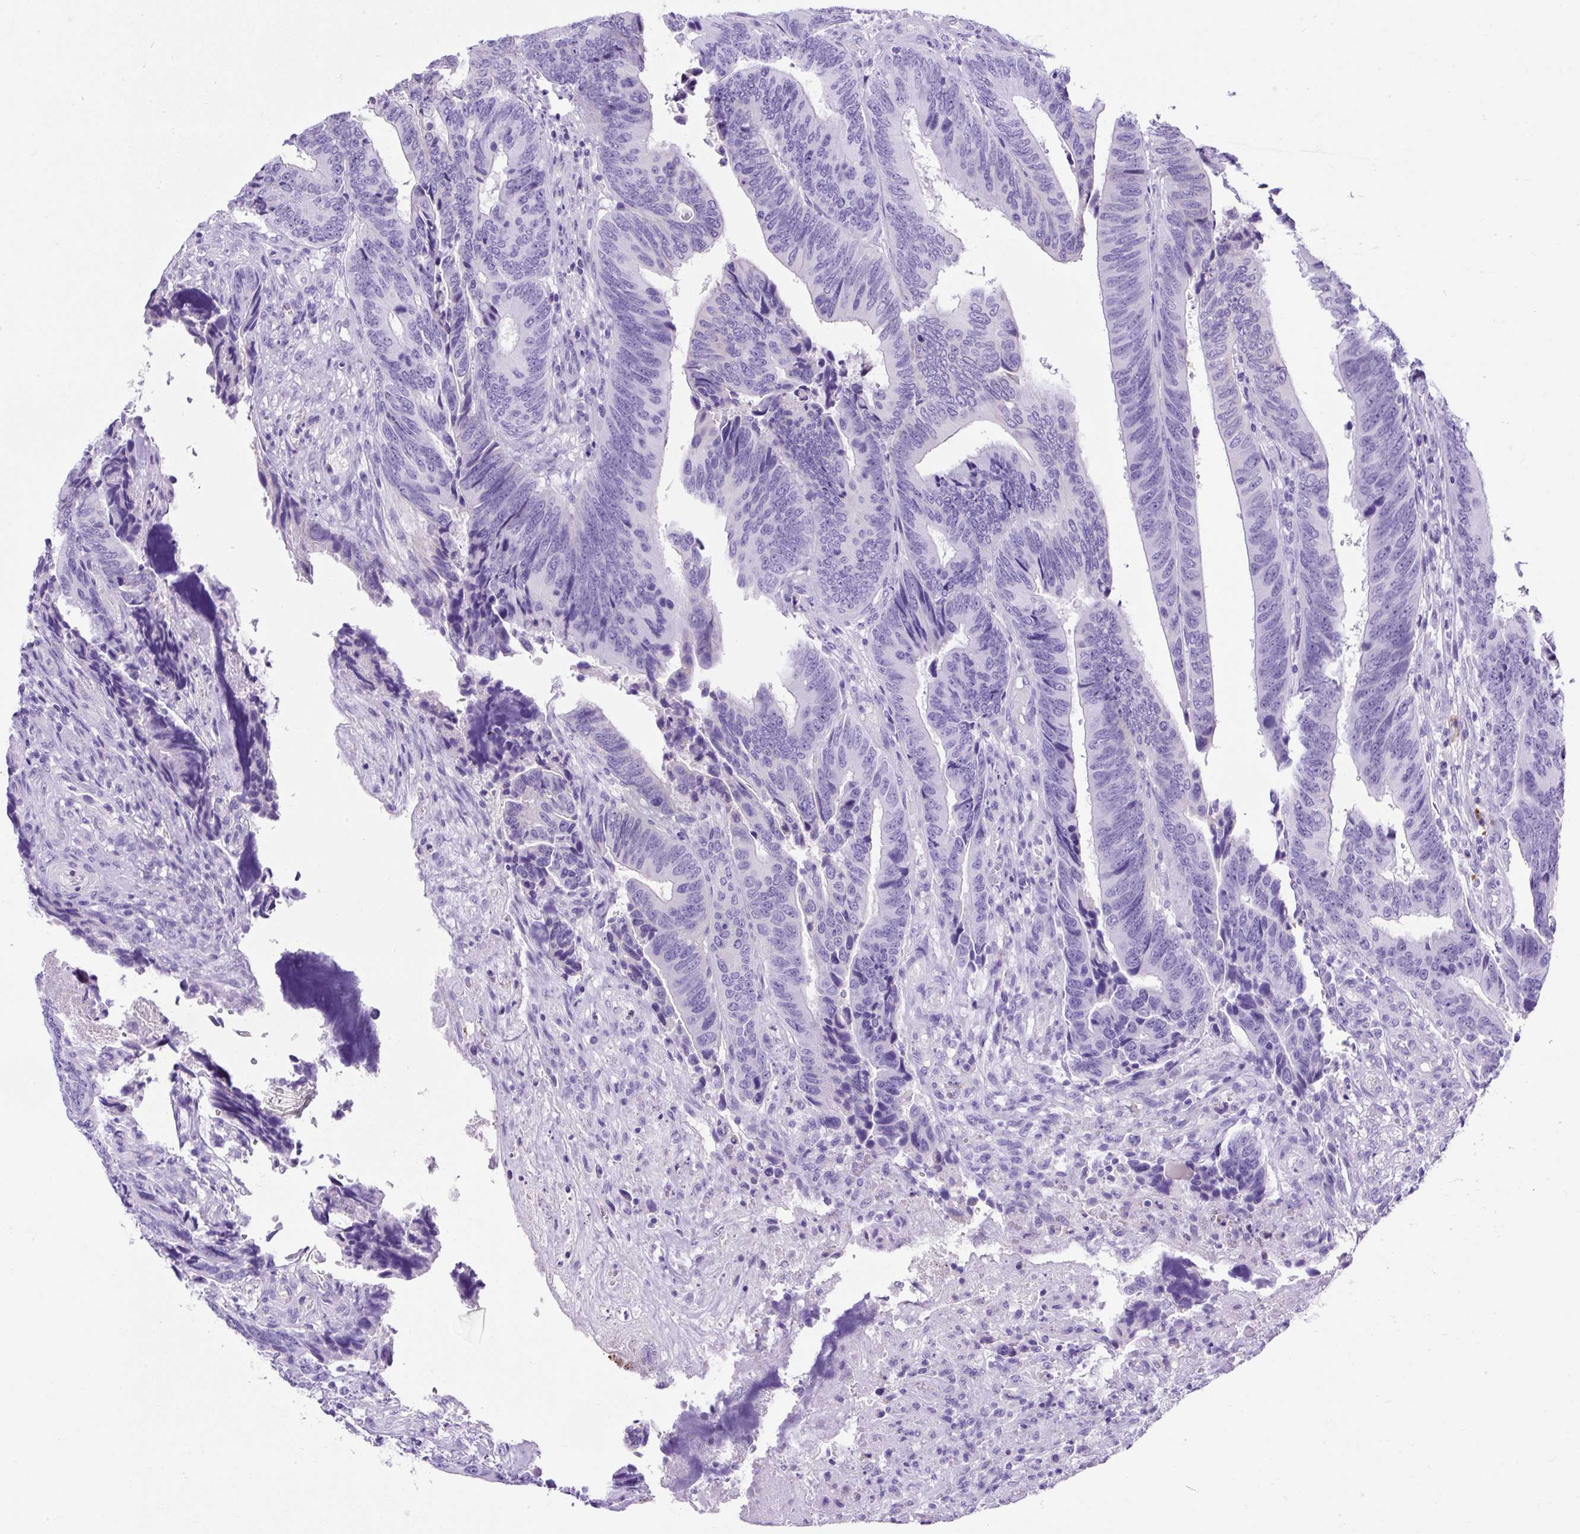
{"staining": {"intensity": "negative", "quantity": "none", "location": "none"}, "tissue": "colorectal cancer", "cell_type": "Tumor cells", "image_type": "cancer", "snomed": [{"axis": "morphology", "description": "Adenocarcinoma, NOS"}, {"axis": "topography", "description": "Colon"}], "caption": "Immunohistochemical staining of human colorectal cancer (adenocarcinoma) displays no significant positivity in tumor cells.", "gene": "KRT12", "patient": {"sex": "male", "age": 87}}